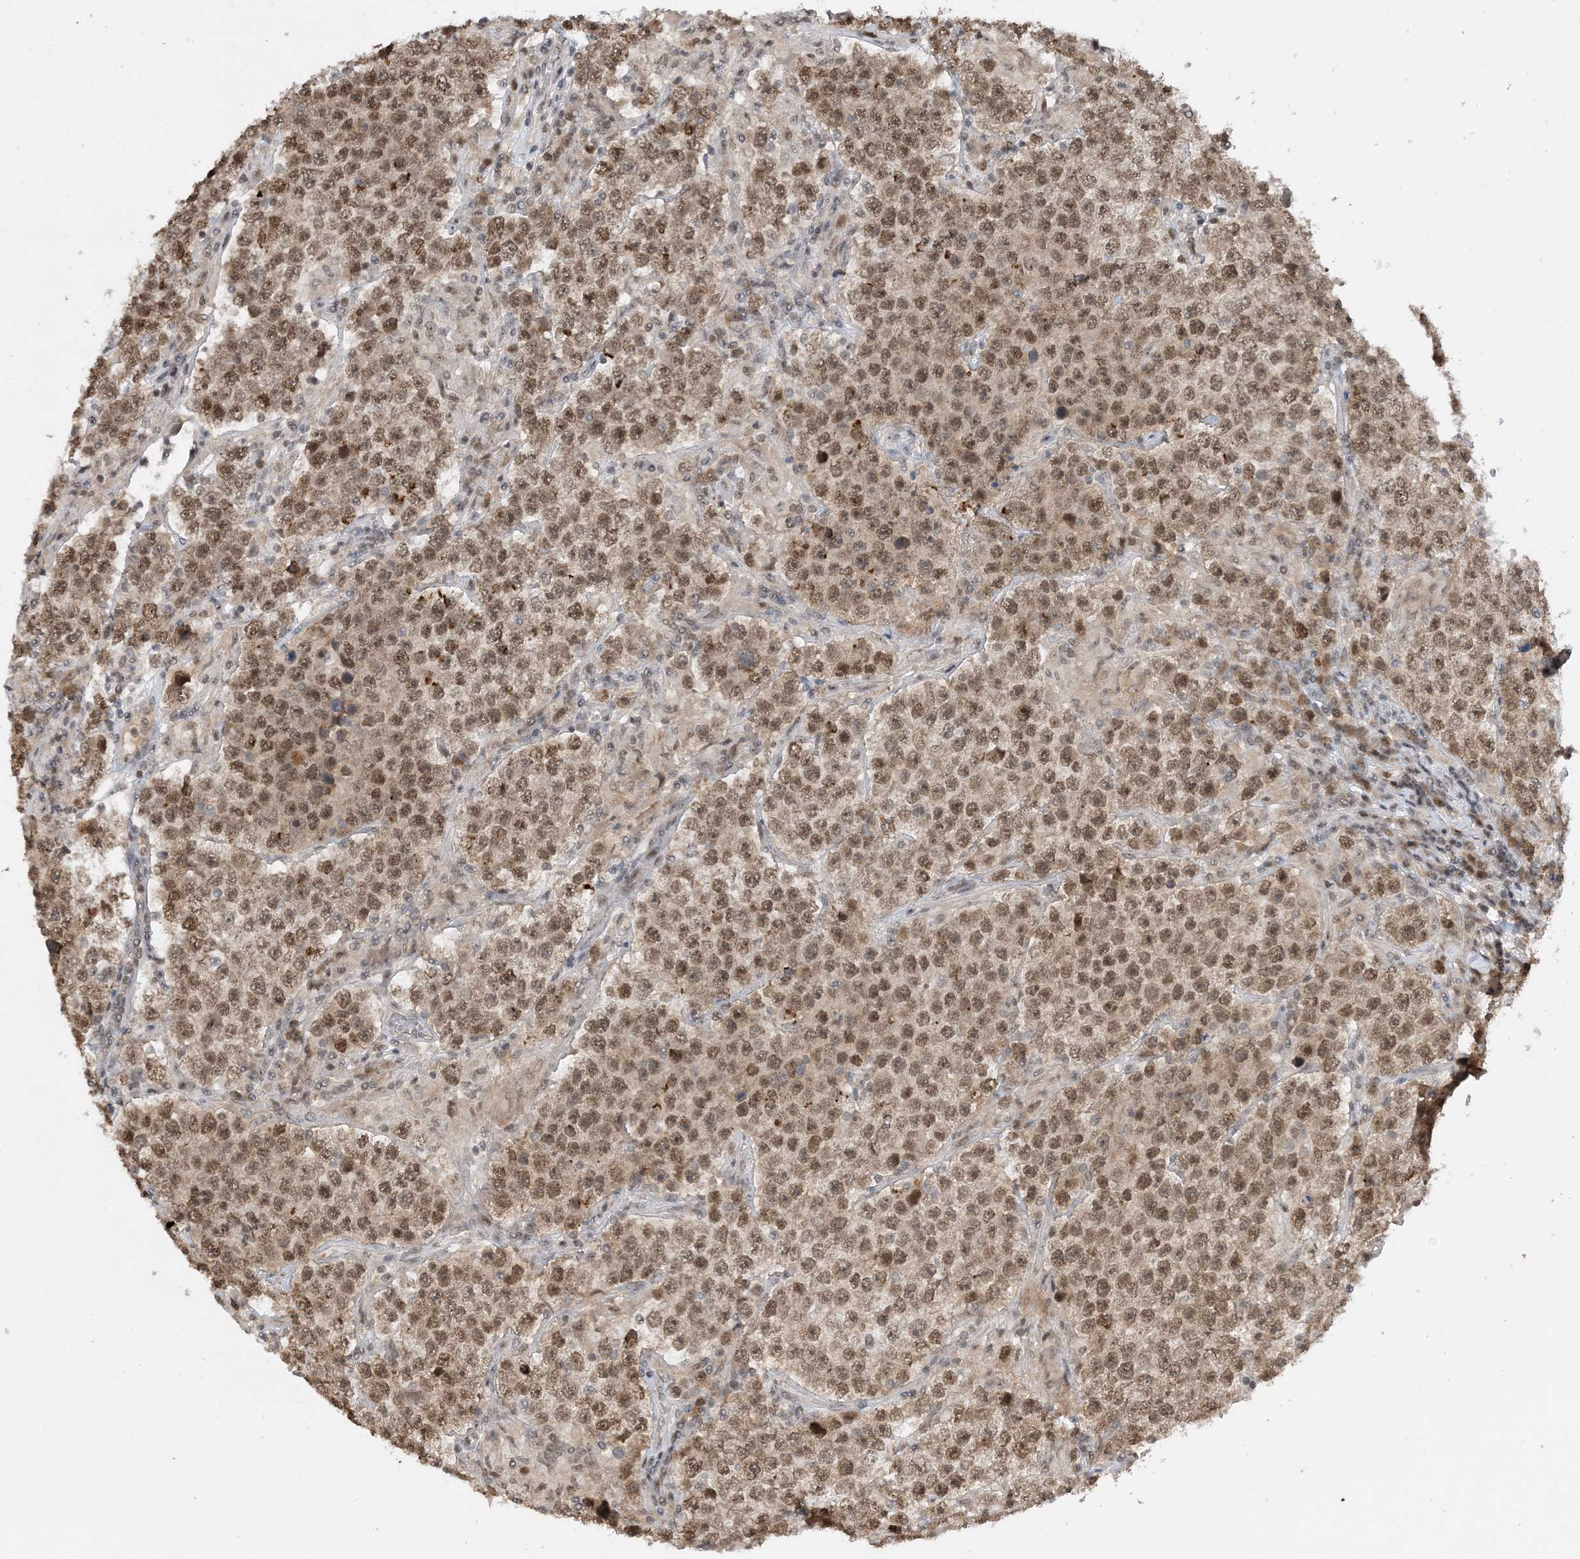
{"staining": {"intensity": "moderate", "quantity": ">75%", "location": "nuclear"}, "tissue": "testis cancer", "cell_type": "Tumor cells", "image_type": "cancer", "snomed": [{"axis": "morphology", "description": "Normal tissue, NOS"}, {"axis": "morphology", "description": "Urothelial carcinoma, High grade"}, {"axis": "morphology", "description": "Seminoma, NOS"}, {"axis": "morphology", "description": "Carcinoma, Embryonal, NOS"}, {"axis": "topography", "description": "Urinary bladder"}, {"axis": "topography", "description": "Testis"}], "caption": "Immunohistochemical staining of human testis cancer shows medium levels of moderate nuclear expression in approximately >75% of tumor cells. Using DAB (3,3'-diaminobenzidine) (brown) and hematoxylin (blue) stains, captured at high magnification using brightfield microscopy.", "gene": "ACYP2", "patient": {"sex": "male", "age": 41}}